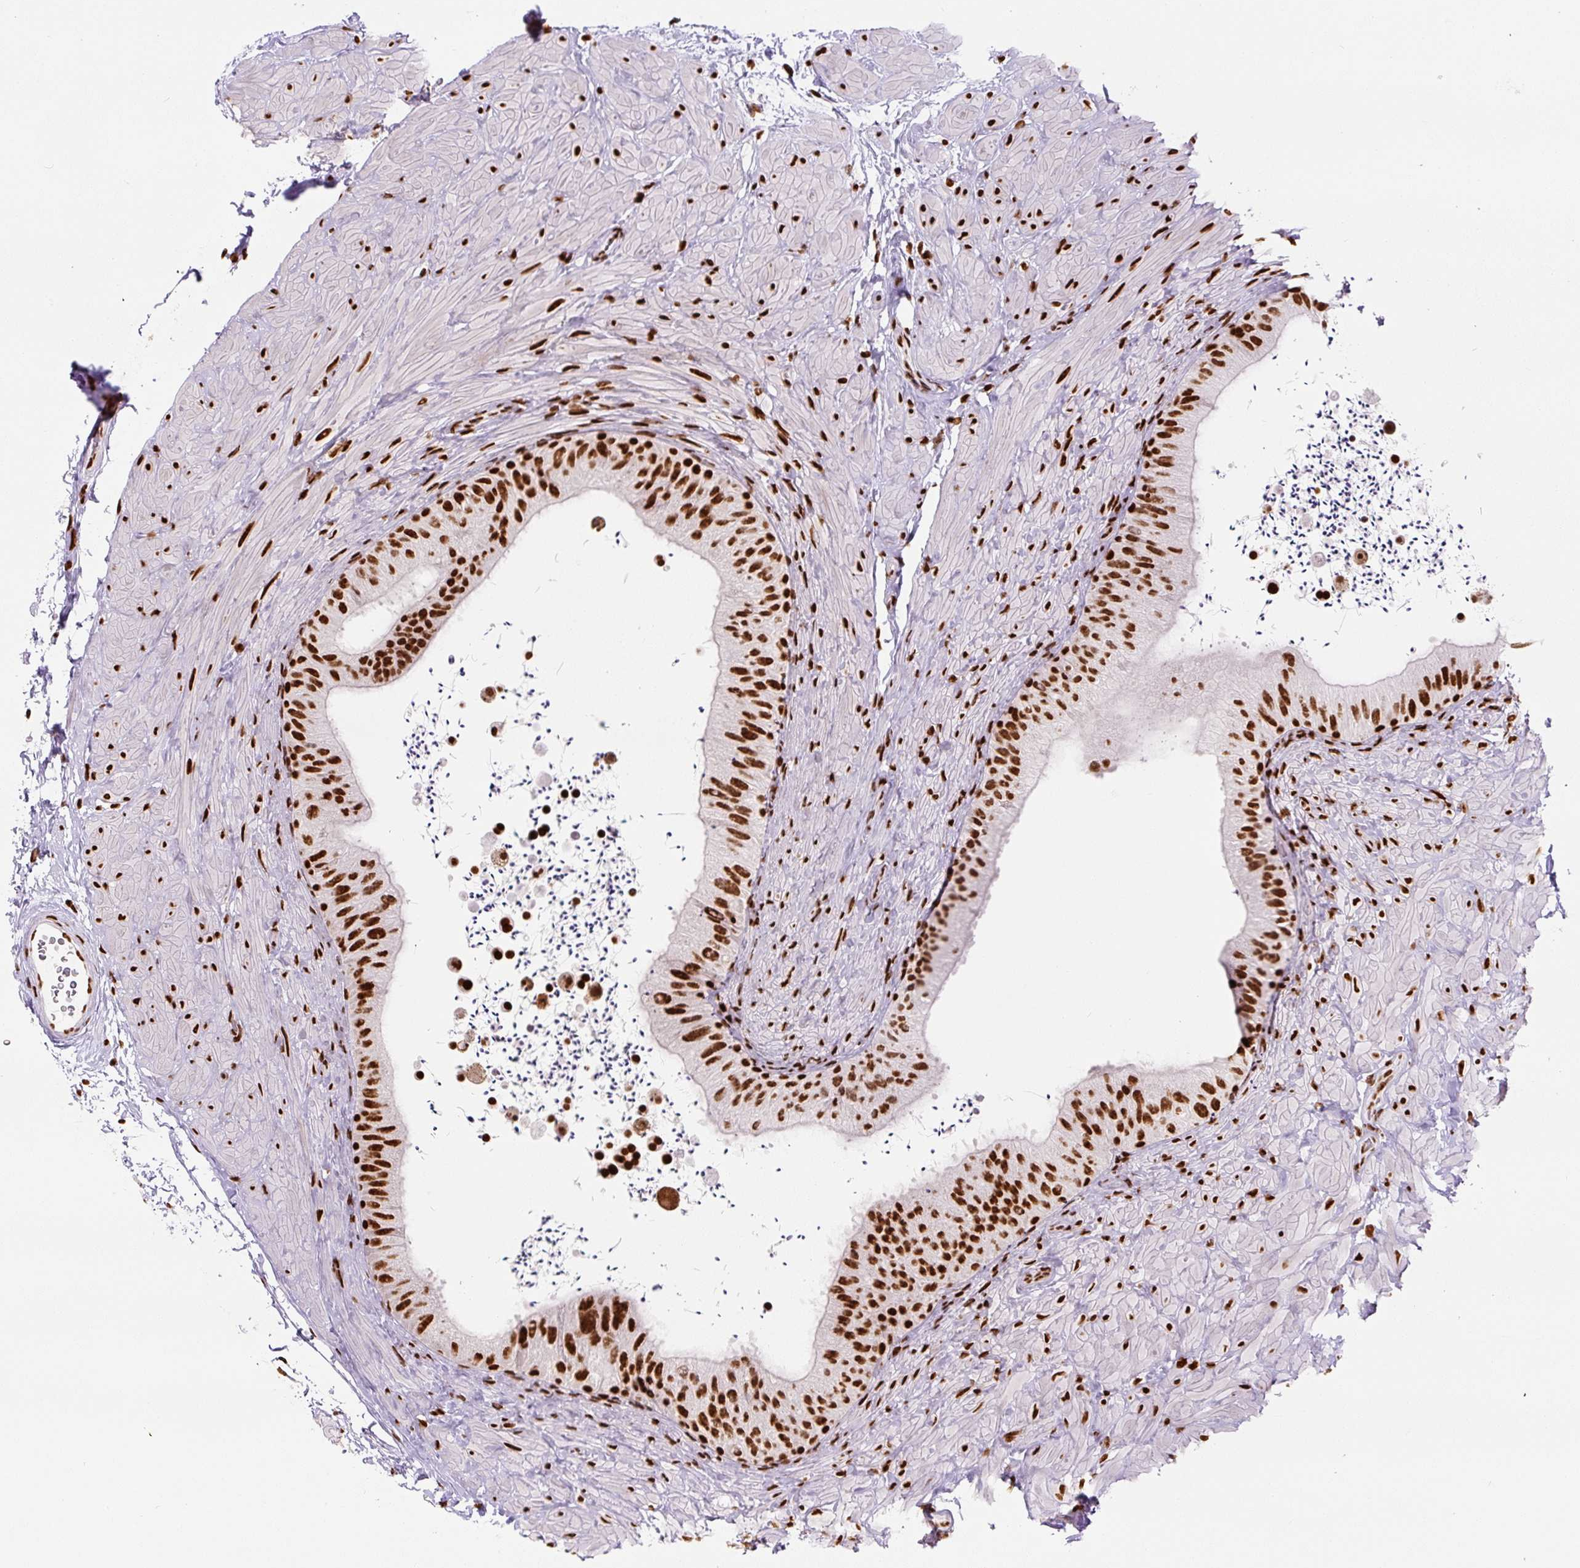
{"staining": {"intensity": "strong", "quantity": ">75%", "location": "nuclear"}, "tissue": "epididymis", "cell_type": "Glandular cells", "image_type": "normal", "snomed": [{"axis": "morphology", "description": "Normal tissue, NOS"}, {"axis": "topography", "description": "Epididymis"}, {"axis": "topography", "description": "Peripheral nerve tissue"}], "caption": "A high amount of strong nuclear positivity is seen in approximately >75% of glandular cells in unremarkable epididymis.", "gene": "FUS", "patient": {"sex": "male", "age": 32}}